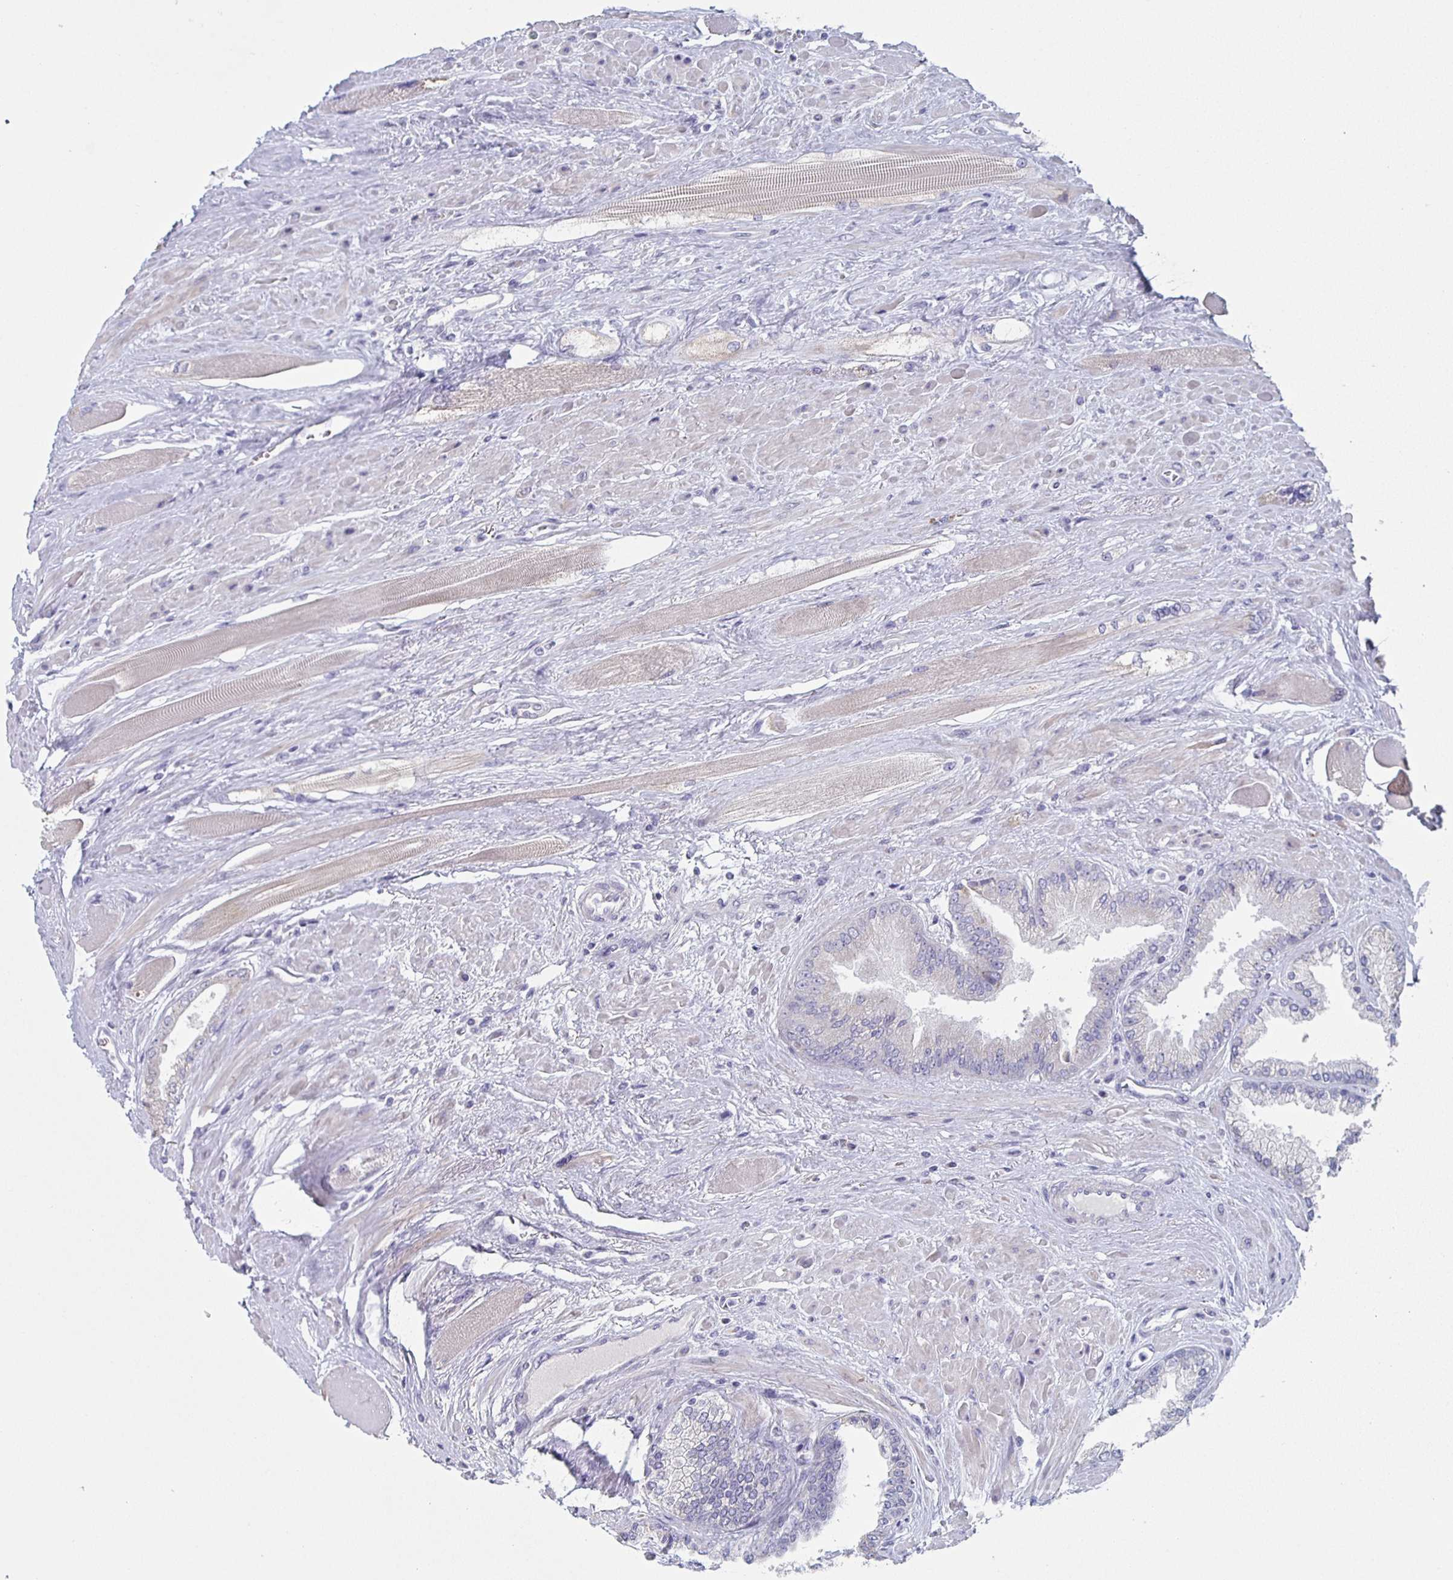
{"staining": {"intensity": "negative", "quantity": "none", "location": "none"}, "tissue": "prostate cancer", "cell_type": "Tumor cells", "image_type": "cancer", "snomed": [{"axis": "morphology", "description": "Adenocarcinoma, Low grade"}, {"axis": "topography", "description": "Prostate"}], "caption": "High magnification brightfield microscopy of prostate cancer stained with DAB (3,3'-diaminobenzidine) (brown) and counterstained with hematoxylin (blue): tumor cells show no significant staining.", "gene": "CENPH", "patient": {"sex": "male", "age": 67}}